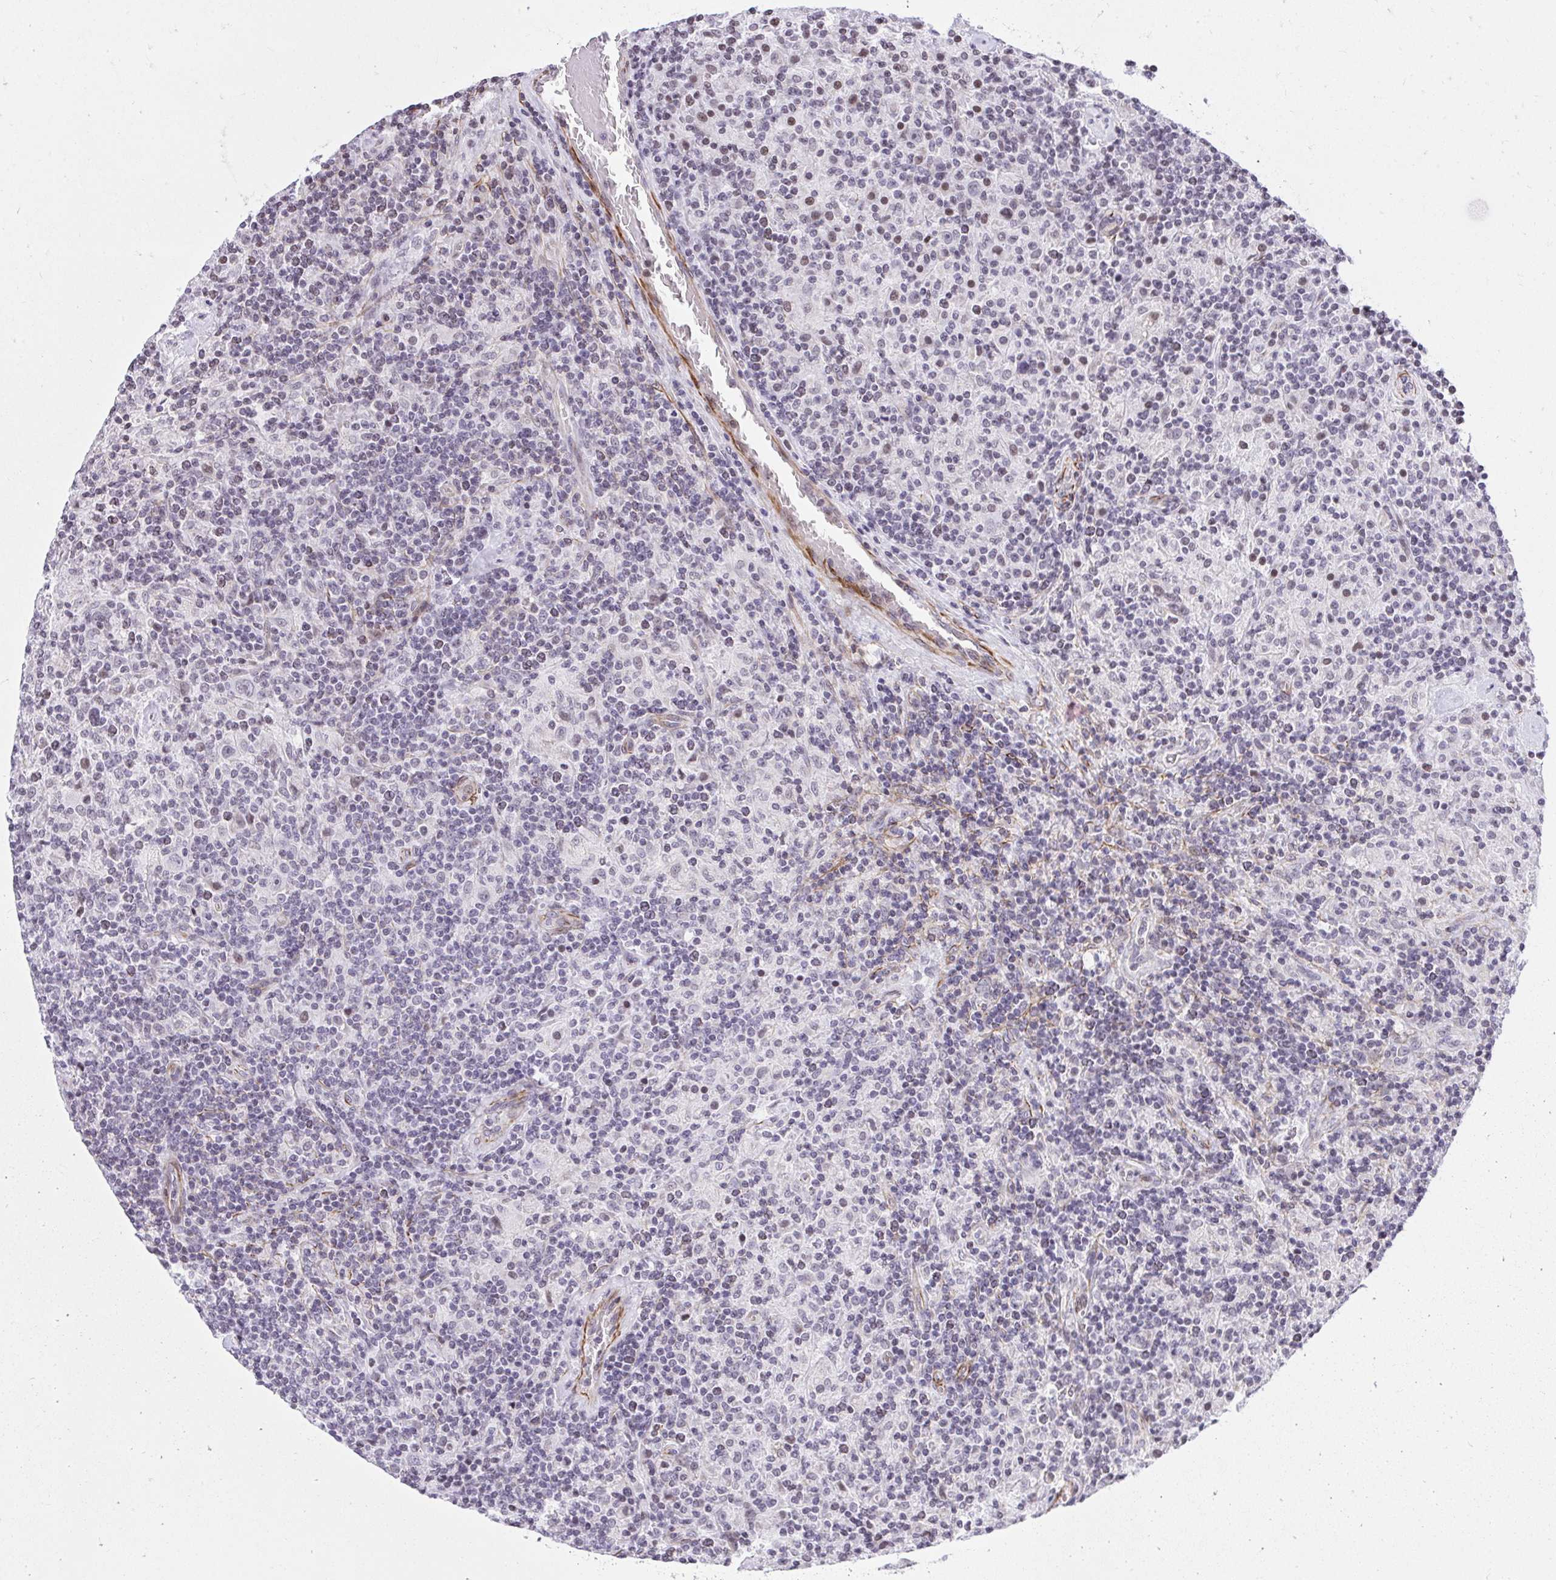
{"staining": {"intensity": "negative", "quantity": "none", "location": "none"}, "tissue": "lymphoma", "cell_type": "Tumor cells", "image_type": "cancer", "snomed": [{"axis": "morphology", "description": "Hodgkin's disease, NOS"}, {"axis": "topography", "description": "Lymph node"}], "caption": "Tumor cells show no significant expression in Hodgkin's disease.", "gene": "KCNN4", "patient": {"sex": "male", "age": 70}}